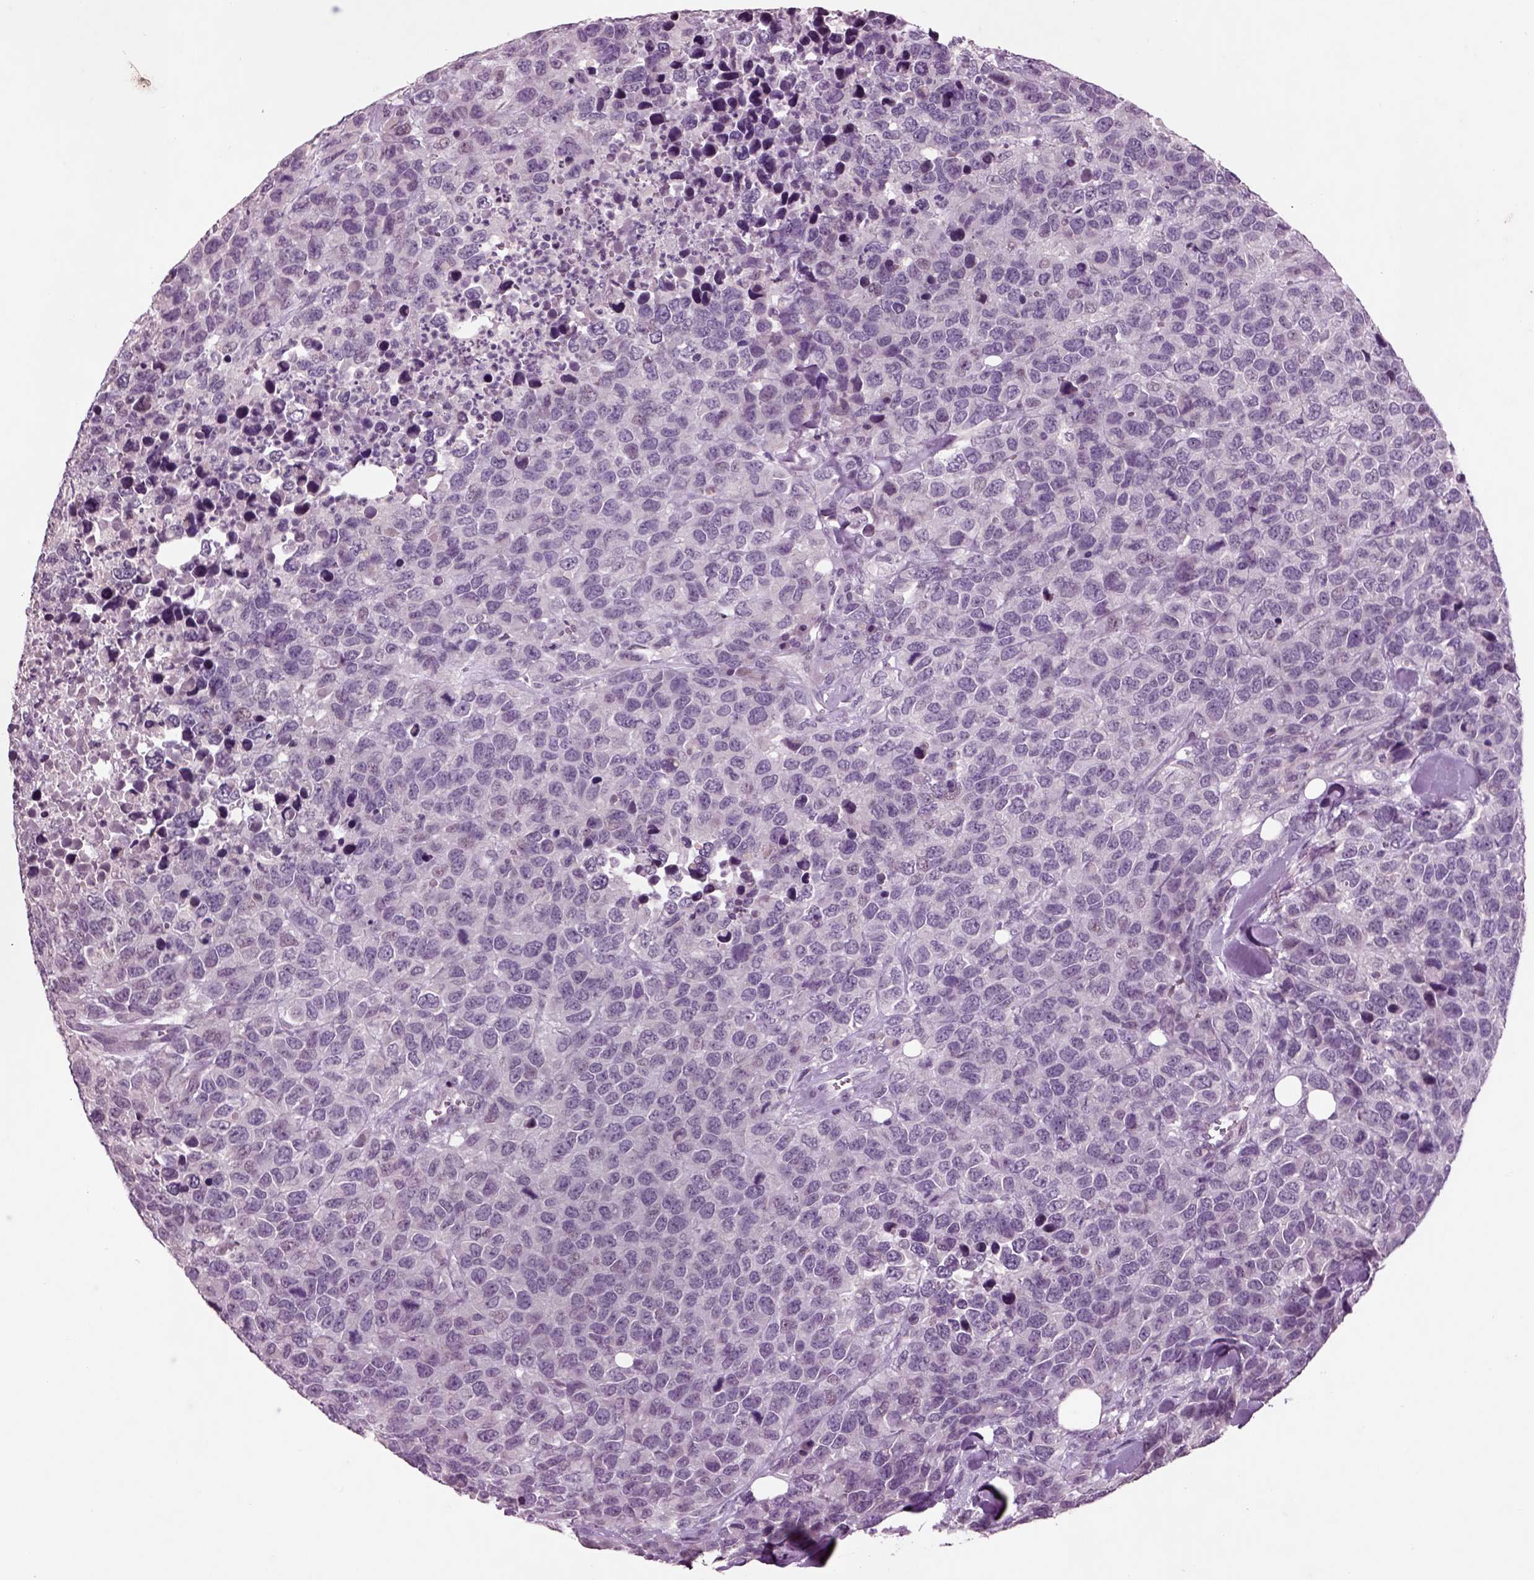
{"staining": {"intensity": "negative", "quantity": "none", "location": "none"}, "tissue": "melanoma", "cell_type": "Tumor cells", "image_type": "cancer", "snomed": [{"axis": "morphology", "description": "Malignant melanoma, Metastatic site"}, {"axis": "topography", "description": "Skin"}], "caption": "IHC of melanoma shows no expression in tumor cells.", "gene": "CHGB", "patient": {"sex": "male", "age": 84}}